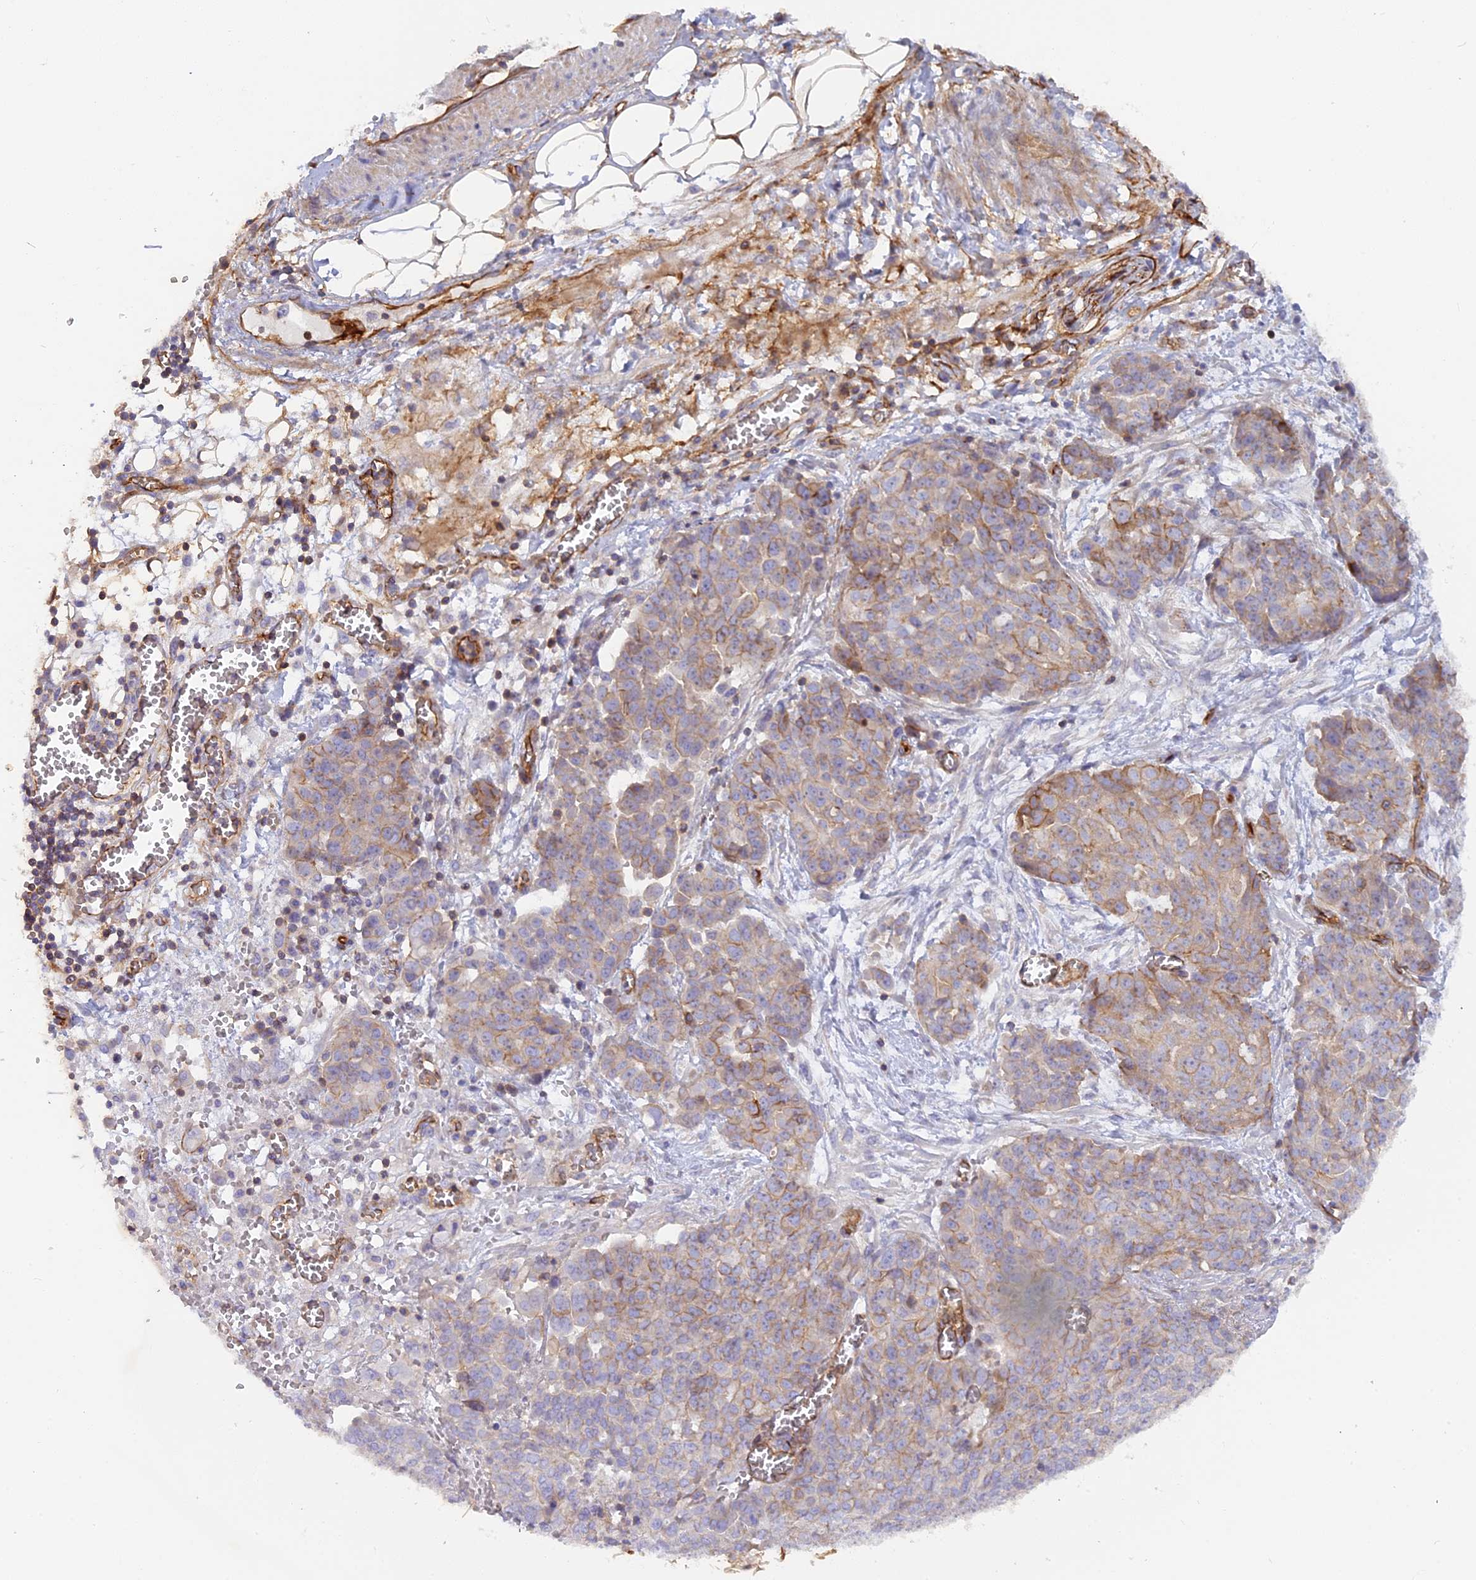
{"staining": {"intensity": "moderate", "quantity": "<25%", "location": "cytoplasmic/membranous"}, "tissue": "ovarian cancer", "cell_type": "Tumor cells", "image_type": "cancer", "snomed": [{"axis": "morphology", "description": "Cystadenocarcinoma, serous, NOS"}, {"axis": "topography", "description": "Soft tissue"}, {"axis": "topography", "description": "Ovary"}], "caption": "Human serous cystadenocarcinoma (ovarian) stained with a protein marker demonstrates moderate staining in tumor cells.", "gene": "CNBD2", "patient": {"sex": "female", "age": 57}}